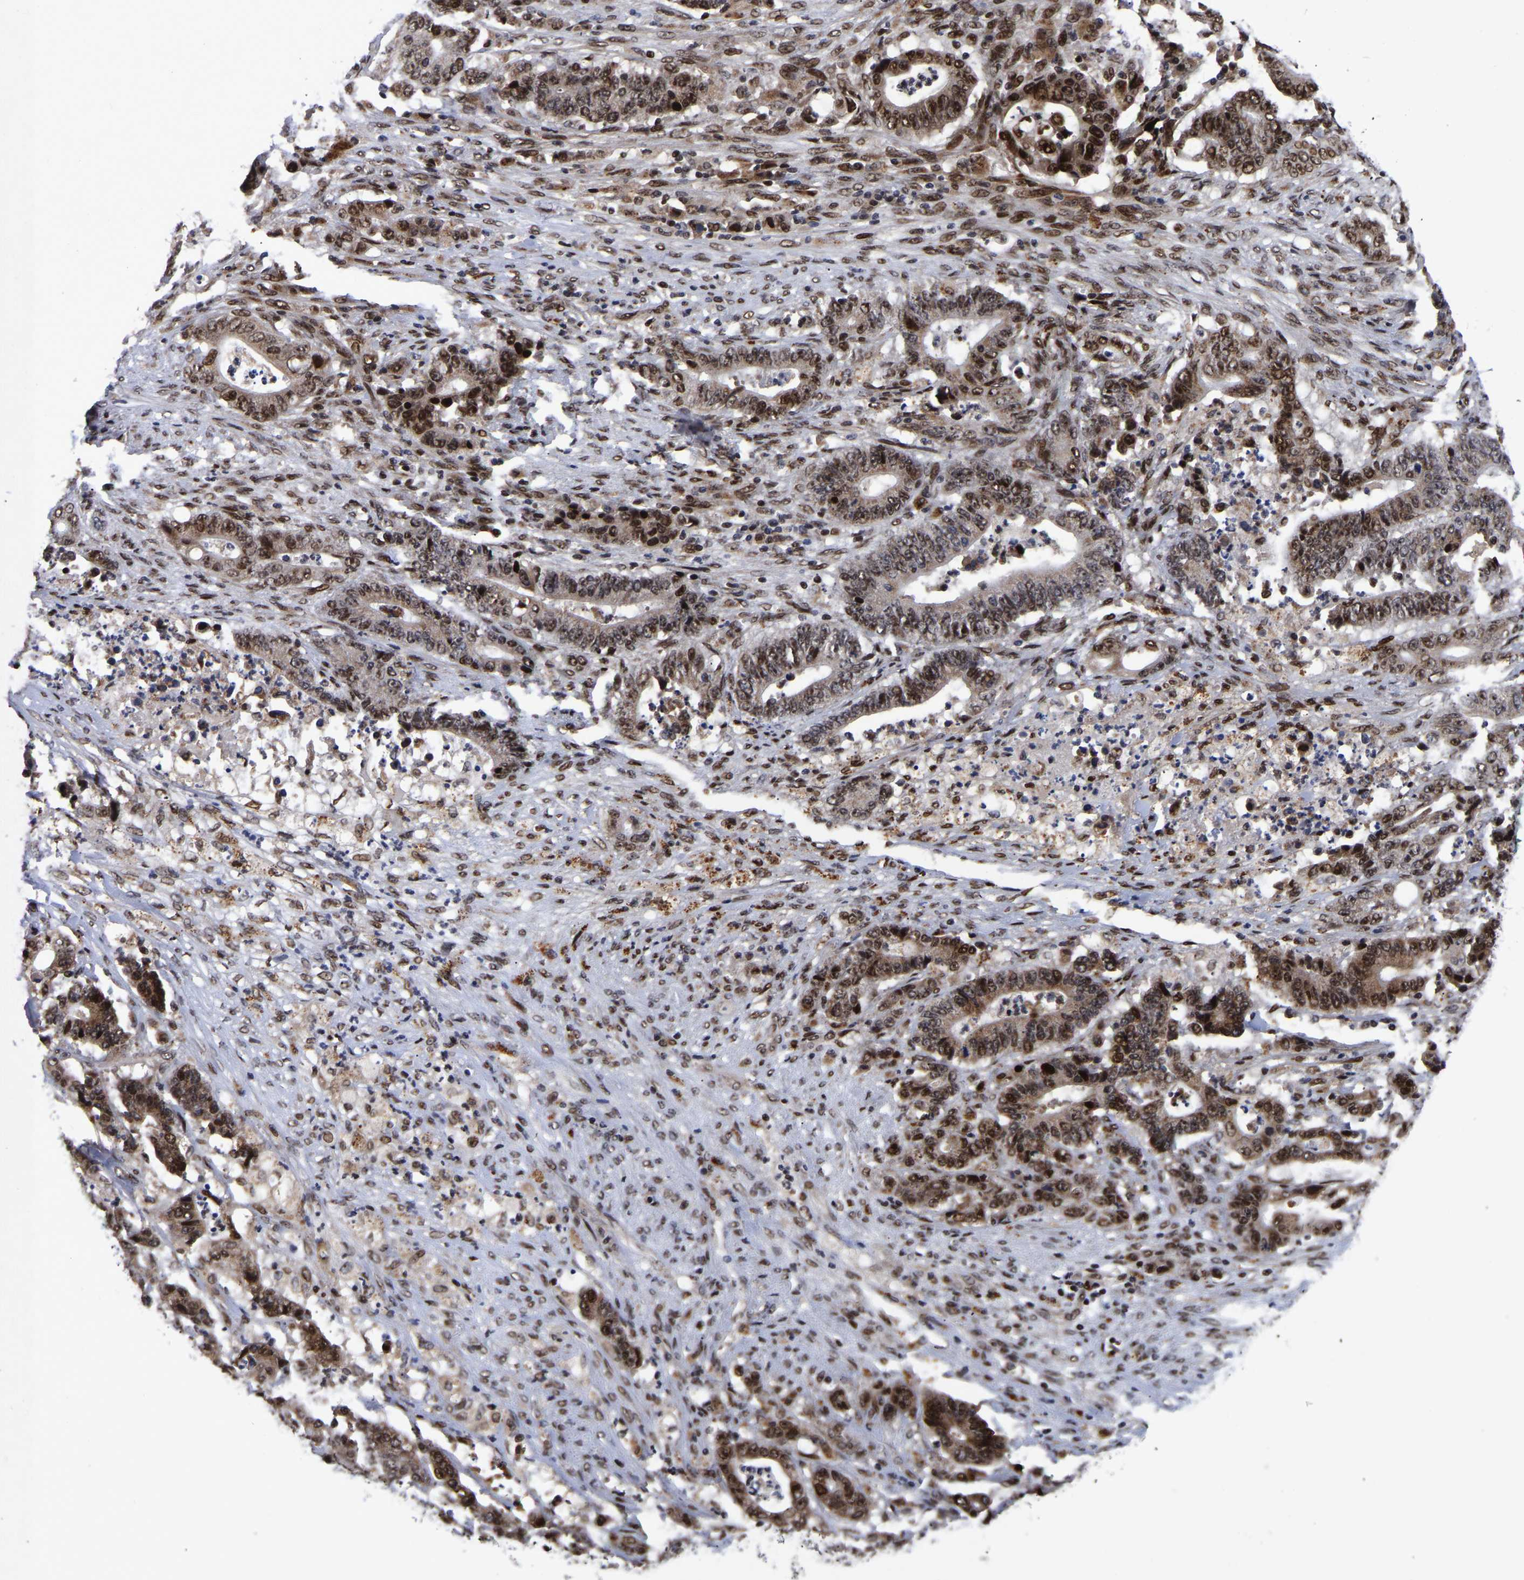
{"staining": {"intensity": "moderate", "quantity": ">75%", "location": "cytoplasmic/membranous,nuclear"}, "tissue": "stomach cancer", "cell_type": "Tumor cells", "image_type": "cancer", "snomed": [{"axis": "morphology", "description": "Adenocarcinoma, NOS"}, {"axis": "topography", "description": "Stomach"}], "caption": "The immunohistochemical stain shows moderate cytoplasmic/membranous and nuclear staining in tumor cells of adenocarcinoma (stomach) tissue. The protein of interest is stained brown, and the nuclei are stained in blue (DAB IHC with brightfield microscopy, high magnification).", "gene": "JUNB", "patient": {"sex": "female", "age": 73}}